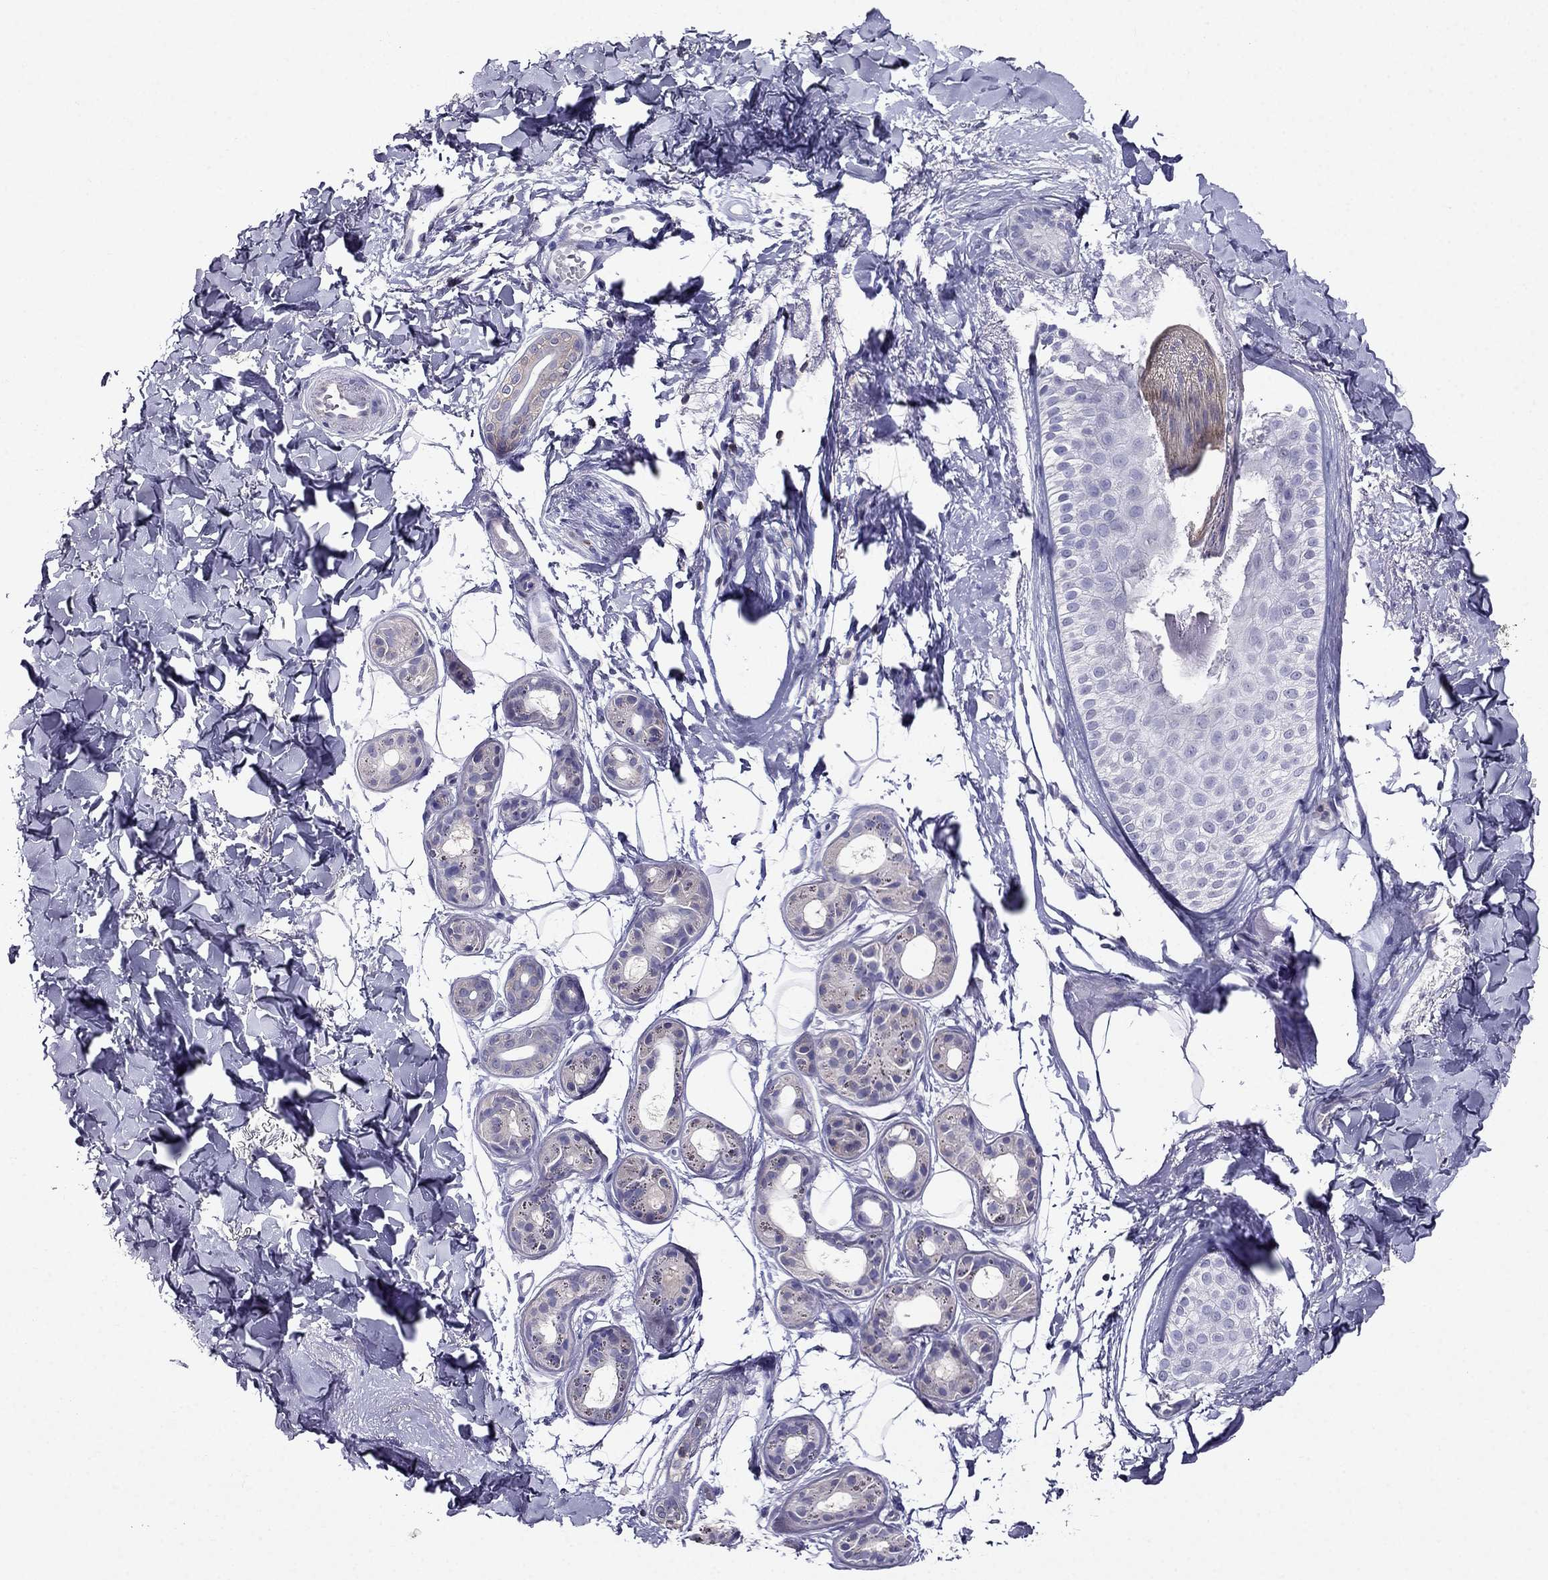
{"staining": {"intensity": "negative", "quantity": "none", "location": "none"}, "tissue": "skin cancer", "cell_type": "Tumor cells", "image_type": "cancer", "snomed": [{"axis": "morphology", "description": "Normal tissue, NOS"}, {"axis": "morphology", "description": "Basal cell carcinoma"}, {"axis": "topography", "description": "Skin"}], "caption": "There is no significant expression in tumor cells of skin basal cell carcinoma.", "gene": "AAK1", "patient": {"sex": "male", "age": 84}}